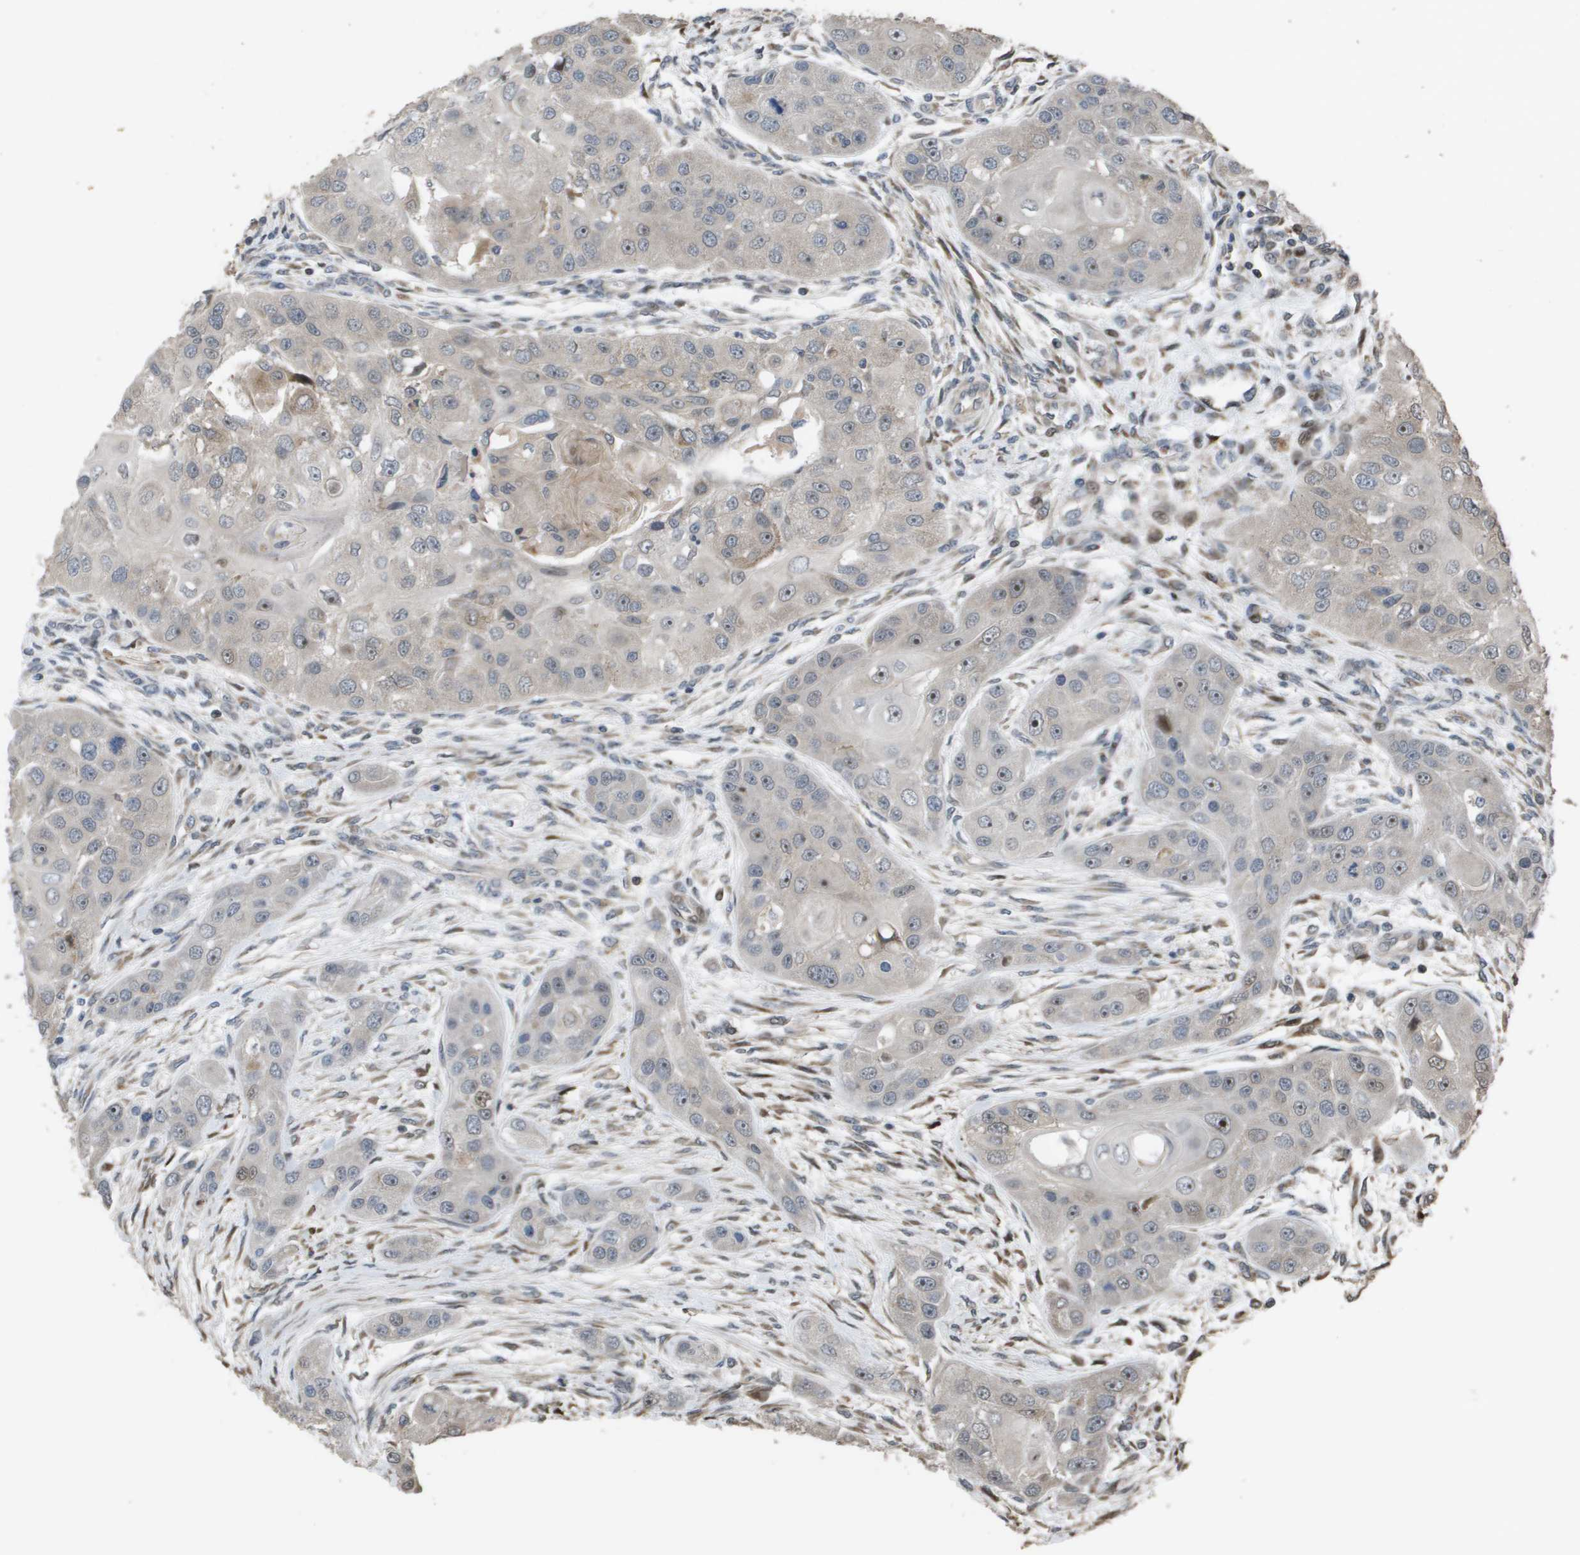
{"staining": {"intensity": "moderate", "quantity": "<25%", "location": "nuclear"}, "tissue": "head and neck cancer", "cell_type": "Tumor cells", "image_type": "cancer", "snomed": [{"axis": "morphology", "description": "Normal tissue, NOS"}, {"axis": "morphology", "description": "Squamous cell carcinoma, NOS"}, {"axis": "topography", "description": "Skeletal muscle"}, {"axis": "topography", "description": "Head-Neck"}], "caption": "Brown immunohistochemical staining in human head and neck squamous cell carcinoma displays moderate nuclear staining in about <25% of tumor cells. Nuclei are stained in blue.", "gene": "AXIN2", "patient": {"sex": "male", "age": 51}}